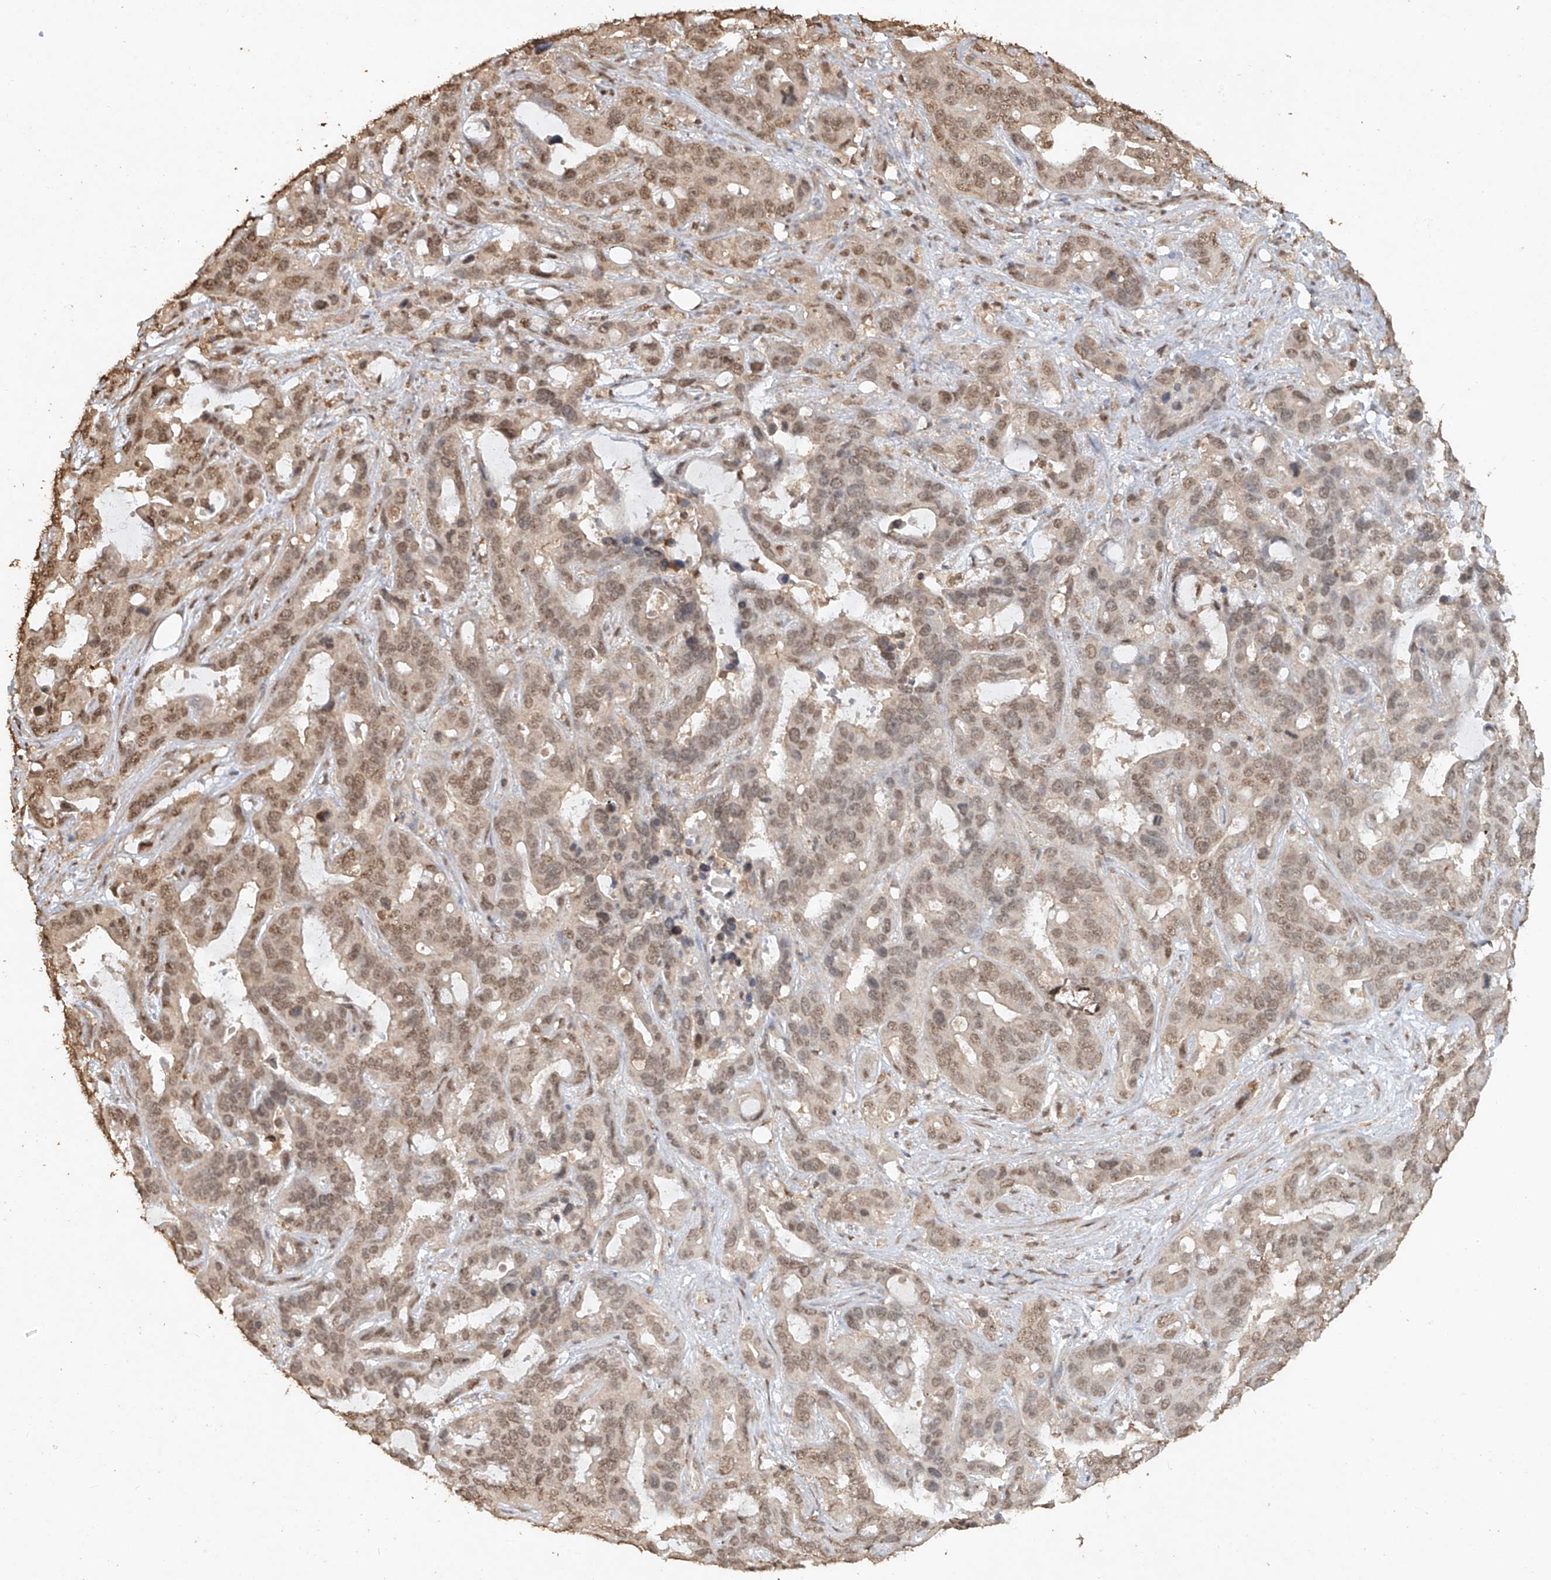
{"staining": {"intensity": "moderate", "quantity": ">75%", "location": "nuclear"}, "tissue": "liver cancer", "cell_type": "Tumor cells", "image_type": "cancer", "snomed": [{"axis": "morphology", "description": "Cholangiocarcinoma"}, {"axis": "topography", "description": "Liver"}], "caption": "Brown immunohistochemical staining in liver cholangiocarcinoma reveals moderate nuclear positivity in about >75% of tumor cells. The protein of interest is shown in brown color, while the nuclei are stained blue.", "gene": "TIGAR", "patient": {"sex": "female", "age": 65}}